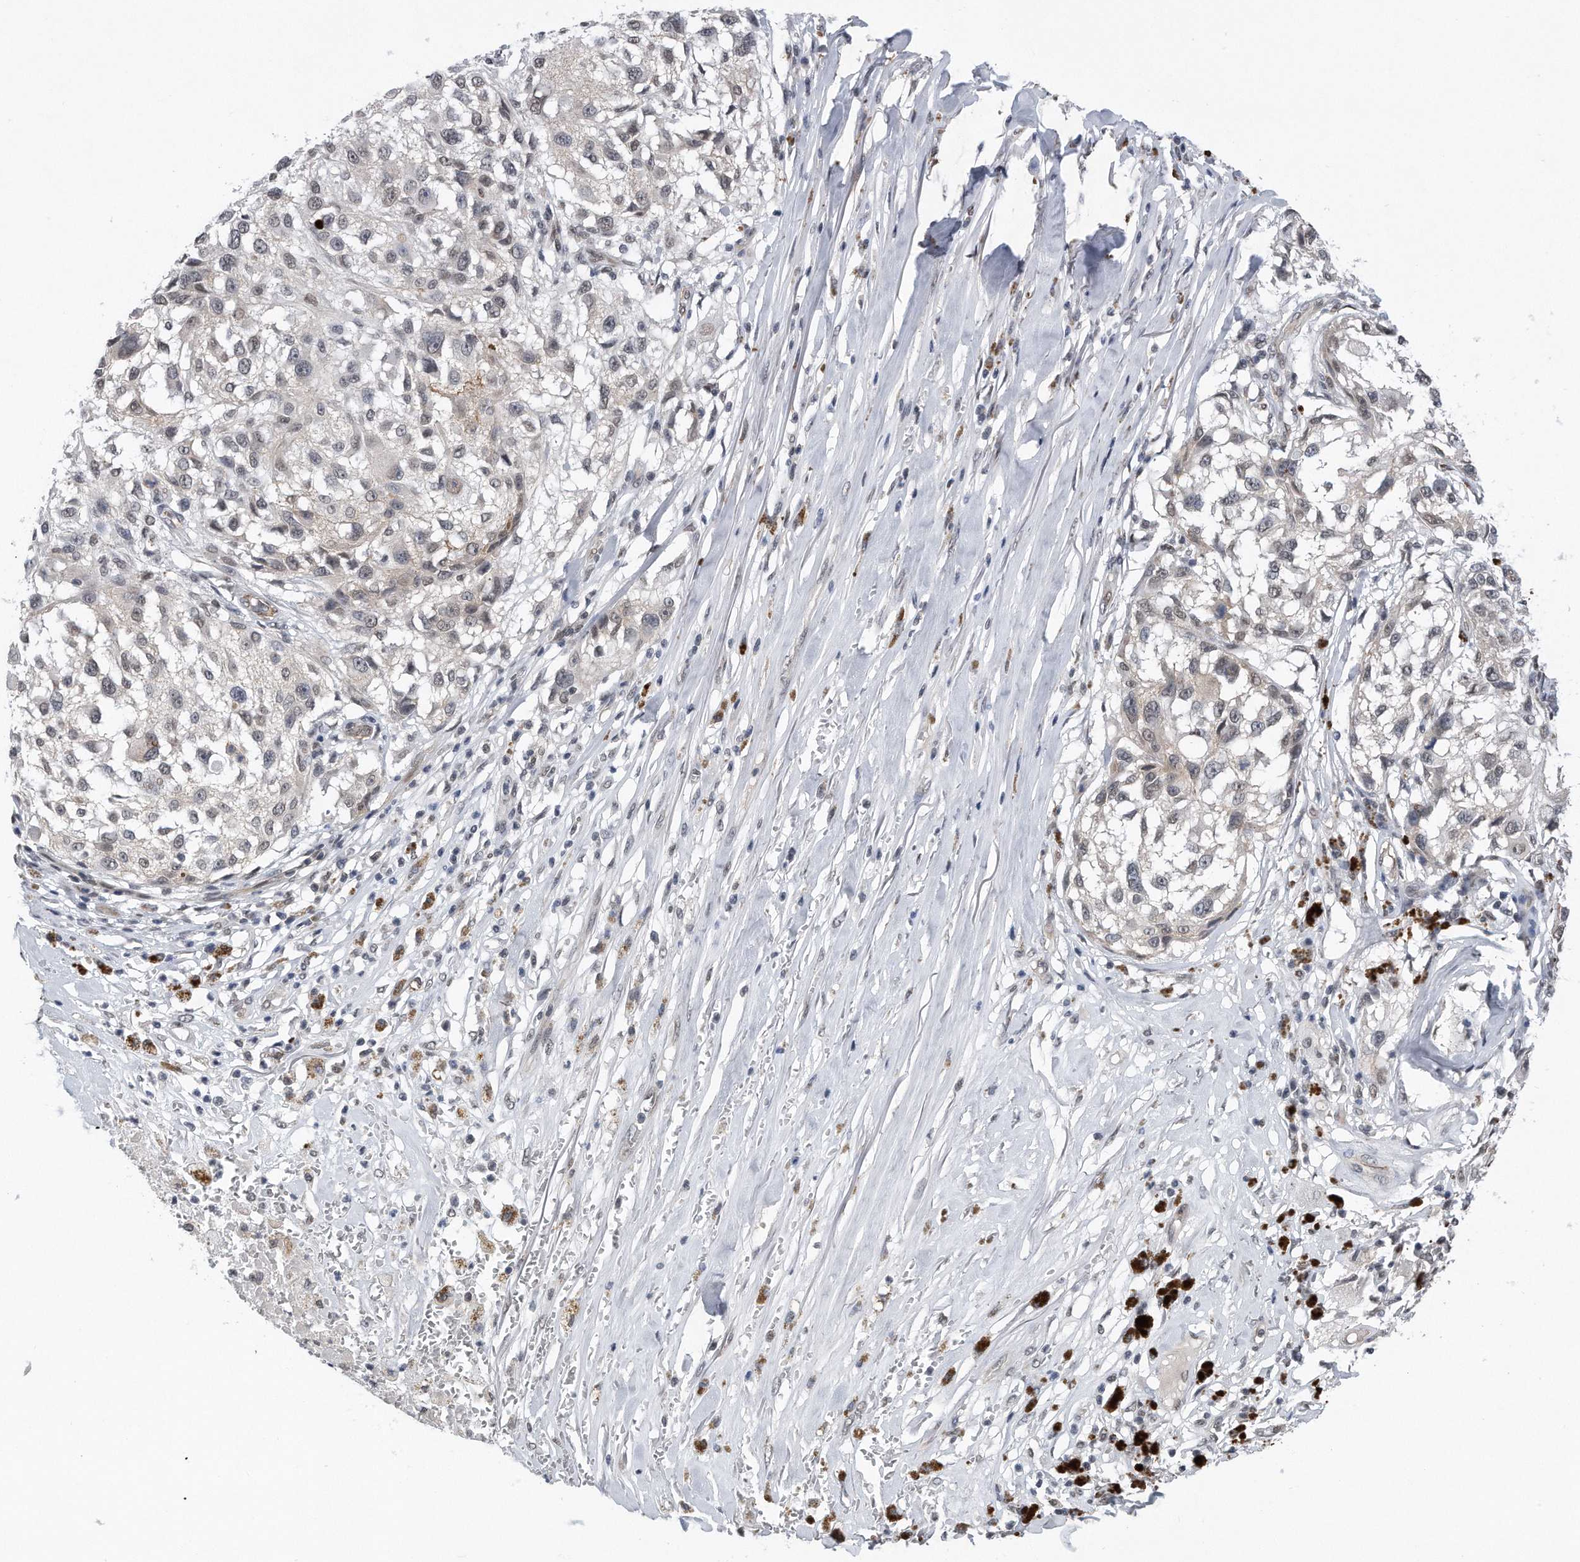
{"staining": {"intensity": "weak", "quantity": "<25%", "location": "cytoplasmic/membranous"}, "tissue": "melanoma", "cell_type": "Tumor cells", "image_type": "cancer", "snomed": [{"axis": "morphology", "description": "Necrosis, NOS"}, {"axis": "morphology", "description": "Malignant melanoma, NOS"}, {"axis": "topography", "description": "Skin"}], "caption": "Protein analysis of malignant melanoma reveals no significant positivity in tumor cells. (IHC, brightfield microscopy, high magnification).", "gene": "TP53INP1", "patient": {"sex": "female", "age": 87}}